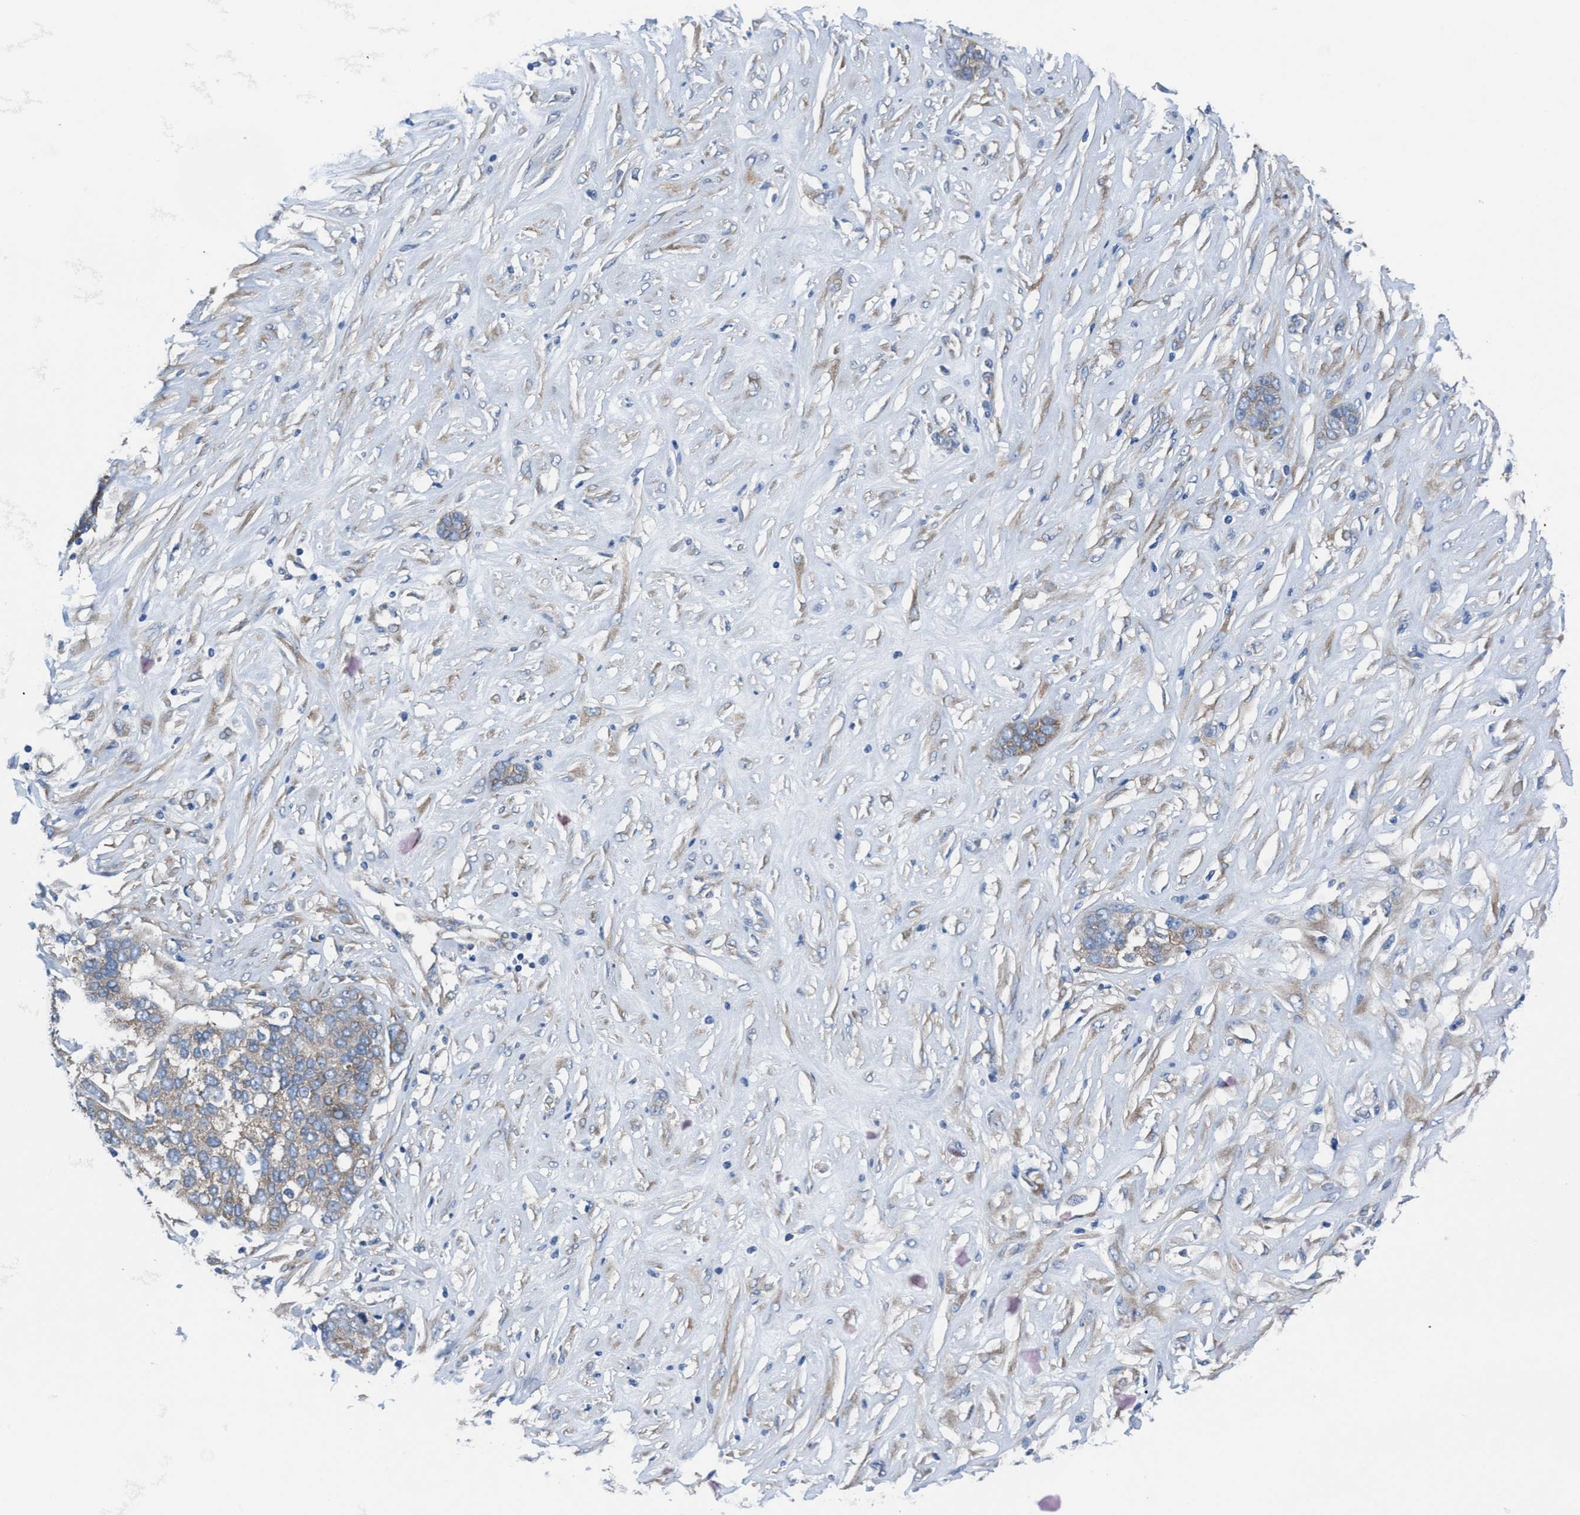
{"staining": {"intensity": "weak", "quantity": "25%-75%", "location": "cytoplasmic/membranous"}, "tissue": "ovarian cancer", "cell_type": "Tumor cells", "image_type": "cancer", "snomed": [{"axis": "morphology", "description": "Cystadenocarcinoma, serous, NOS"}, {"axis": "topography", "description": "Ovary"}], "caption": "Protein expression analysis of human ovarian cancer (serous cystadenocarcinoma) reveals weak cytoplasmic/membranous staining in approximately 25%-75% of tumor cells. The staining is performed using DAB brown chromogen to label protein expression. The nuclei are counter-stained blue using hematoxylin.", "gene": "NMT1", "patient": {"sex": "female", "age": 44}}